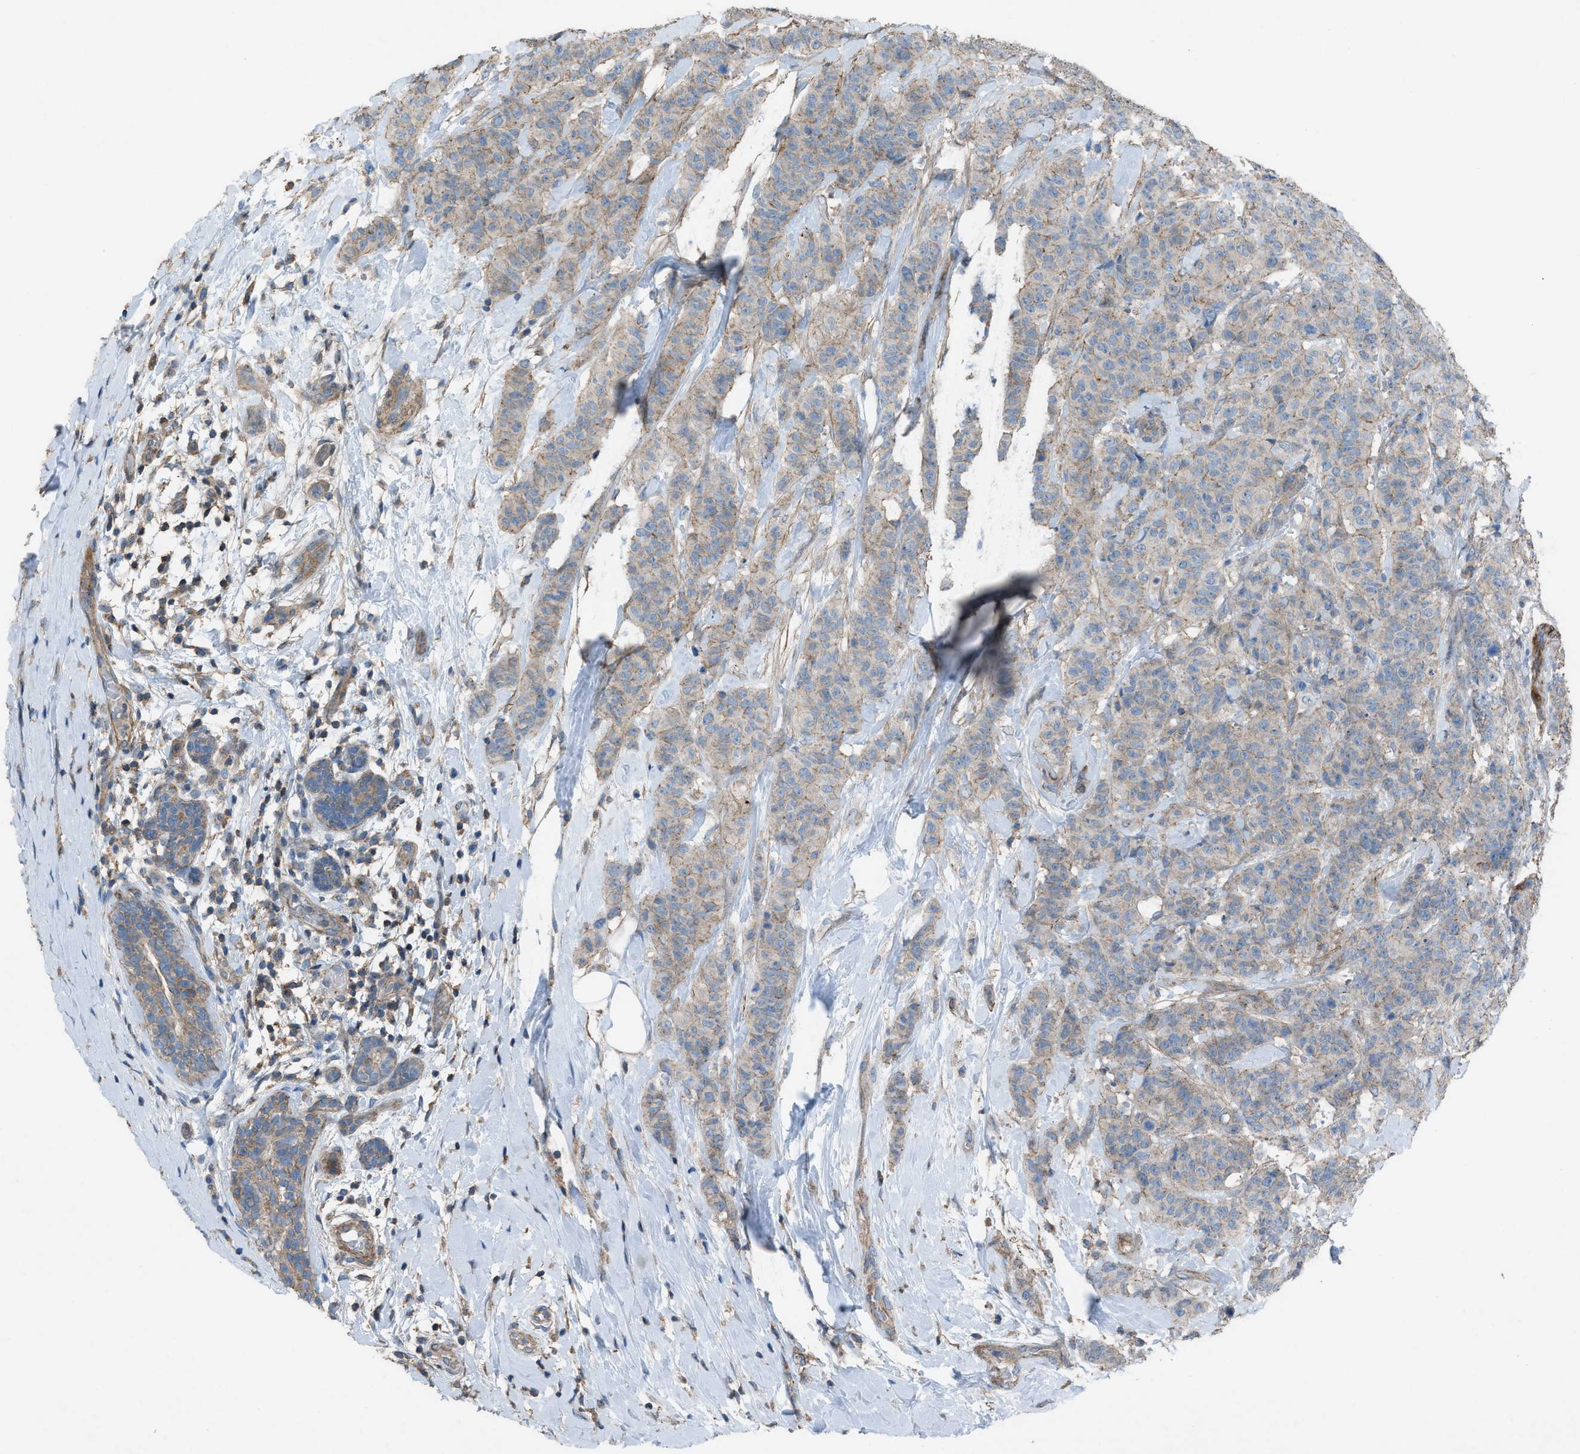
{"staining": {"intensity": "weak", "quantity": ">75%", "location": "cytoplasmic/membranous"}, "tissue": "breast cancer", "cell_type": "Tumor cells", "image_type": "cancer", "snomed": [{"axis": "morphology", "description": "Normal tissue, NOS"}, {"axis": "morphology", "description": "Duct carcinoma"}, {"axis": "topography", "description": "Breast"}], "caption": "Tumor cells show low levels of weak cytoplasmic/membranous positivity in about >75% of cells in human breast cancer (intraductal carcinoma).", "gene": "NCK2", "patient": {"sex": "female", "age": 40}}